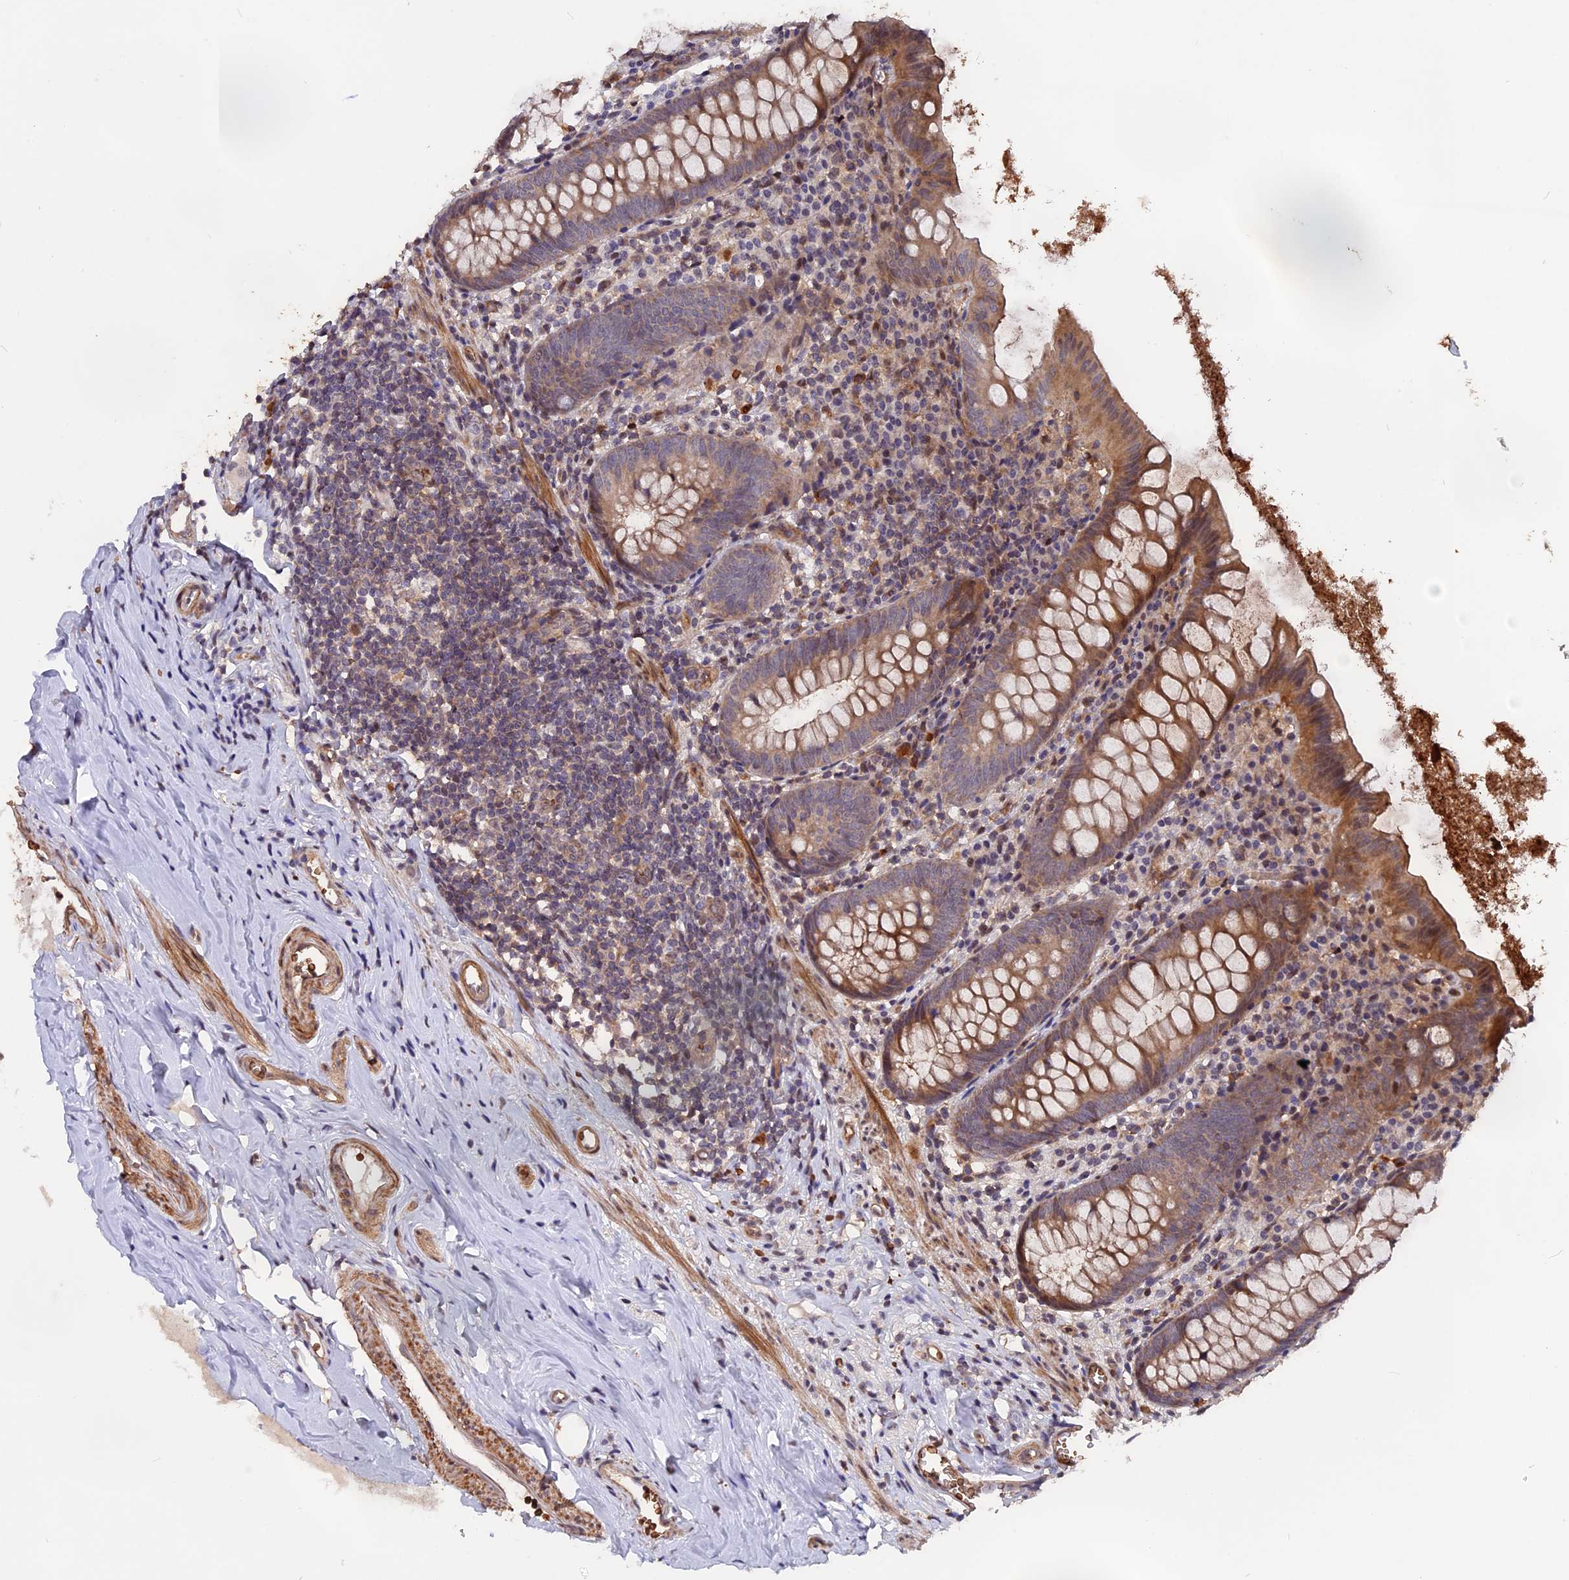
{"staining": {"intensity": "moderate", "quantity": ">75%", "location": "cytoplasmic/membranous"}, "tissue": "appendix", "cell_type": "Glandular cells", "image_type": "normal", "snomed": [{"axis": "morphology", "description": "Normal tissue, NOS"}, {"axis": "topography", "description": "Appendix"}], "caption": "Glandular cells display medium levels of moderate cytoplasmic/membranous expression in approximately >75% of cells in unremarkable human appendix. (Brightfield microscopy of DAB IHC at high magnification).", "gene": "ZC3H10", "patient": {"sex": "female", "age": 51}}